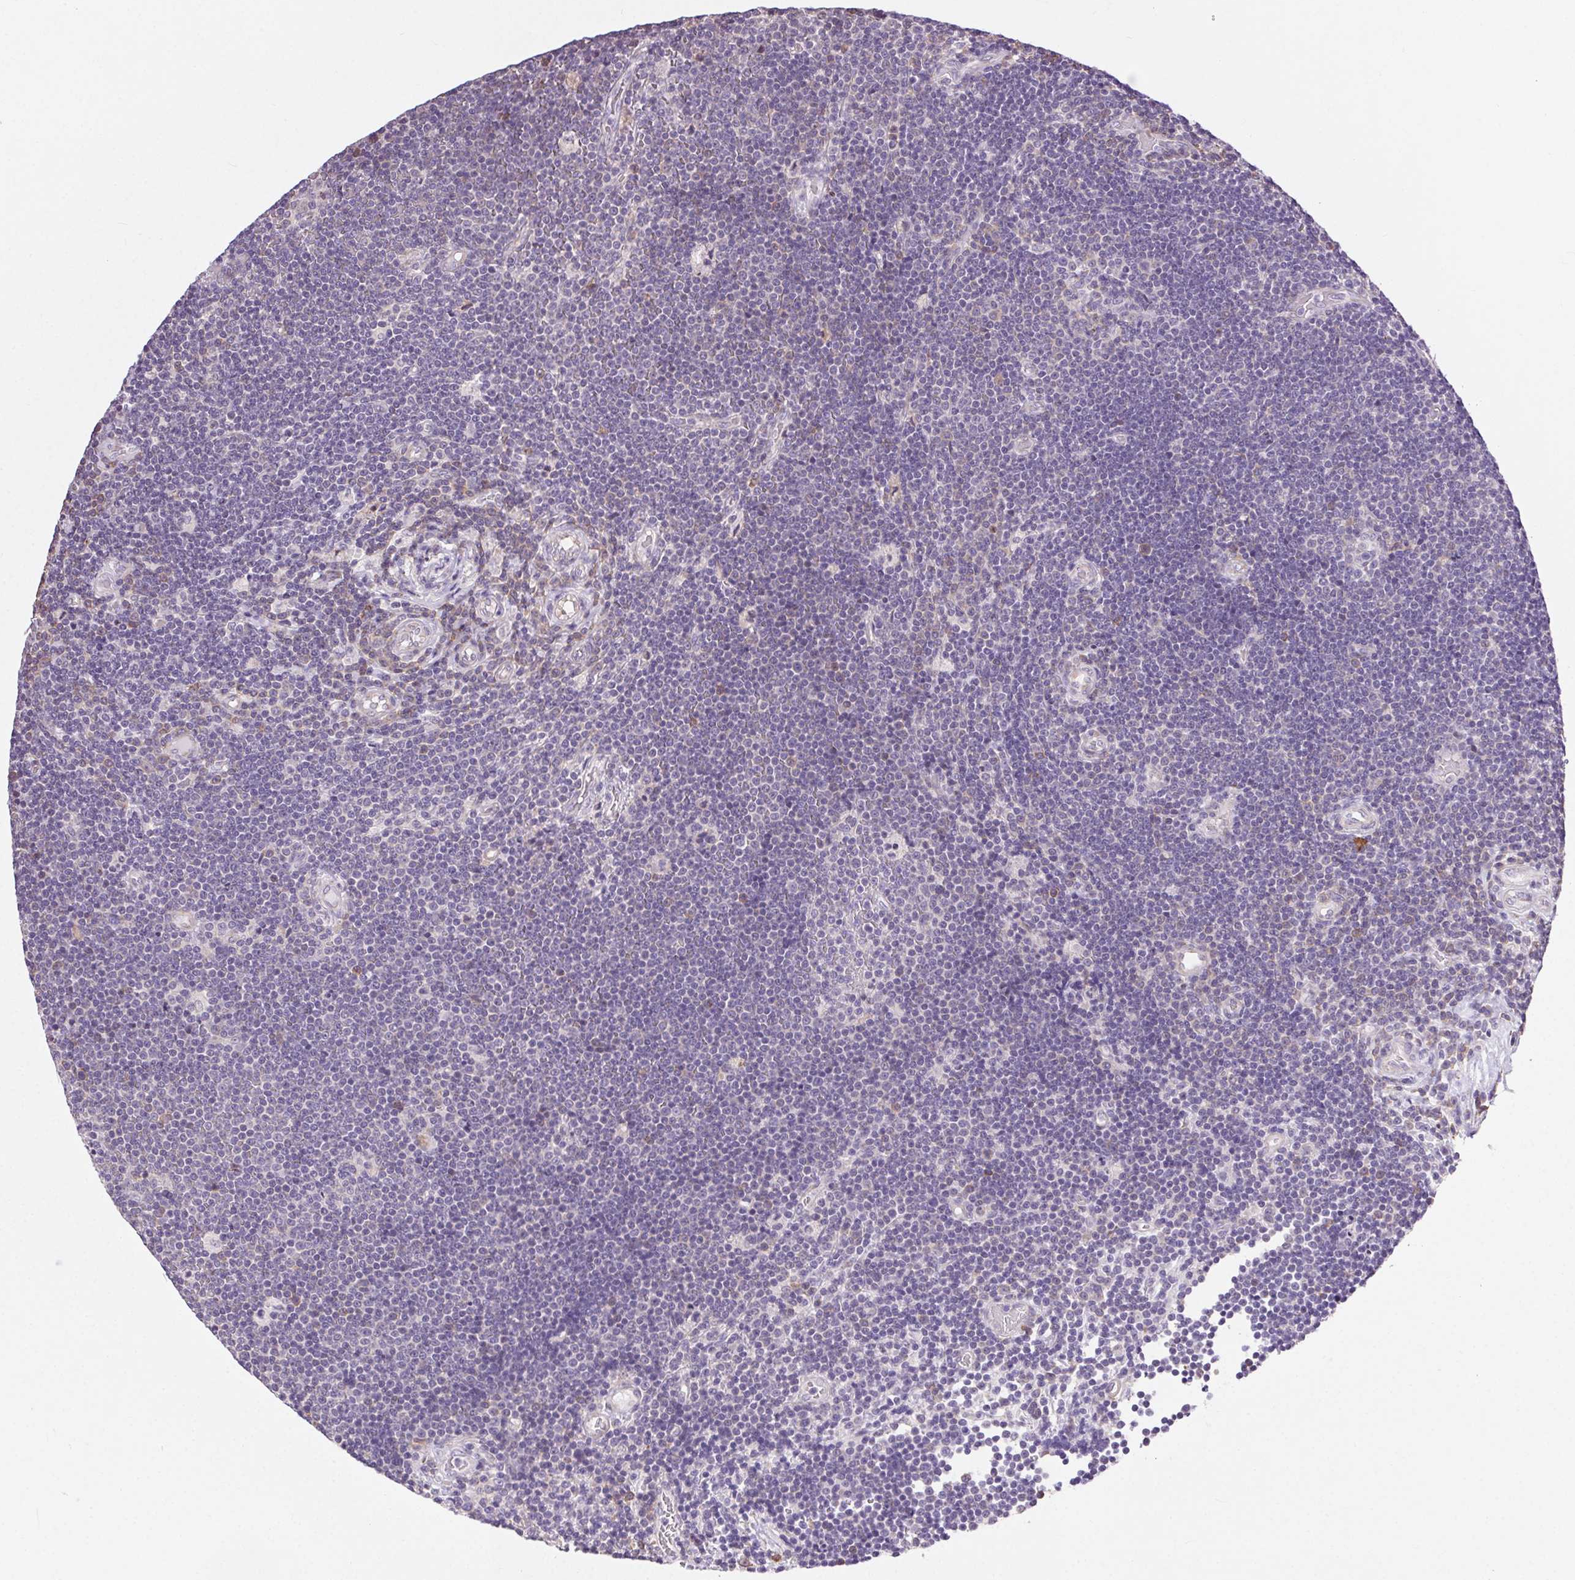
{"staining": {"intensity": "negative", "quantity": "none", "location": "none"}, "tissue": "lymphoma", "cell_type": "Tumor cells", "image_type": "cancer", "snomed": [{"axis": "morphology", "description": "Malignant lymphoma, non-Hodgkin's type, Low grade"}, {"axis": "topography", "description": "Brain"}], "caption": "Immunohistochemical staining of human lymphoma reveals no significant staining in tumor cells.", "gene": "SNX31", "patient": {"sex": "female", "age": 66}}